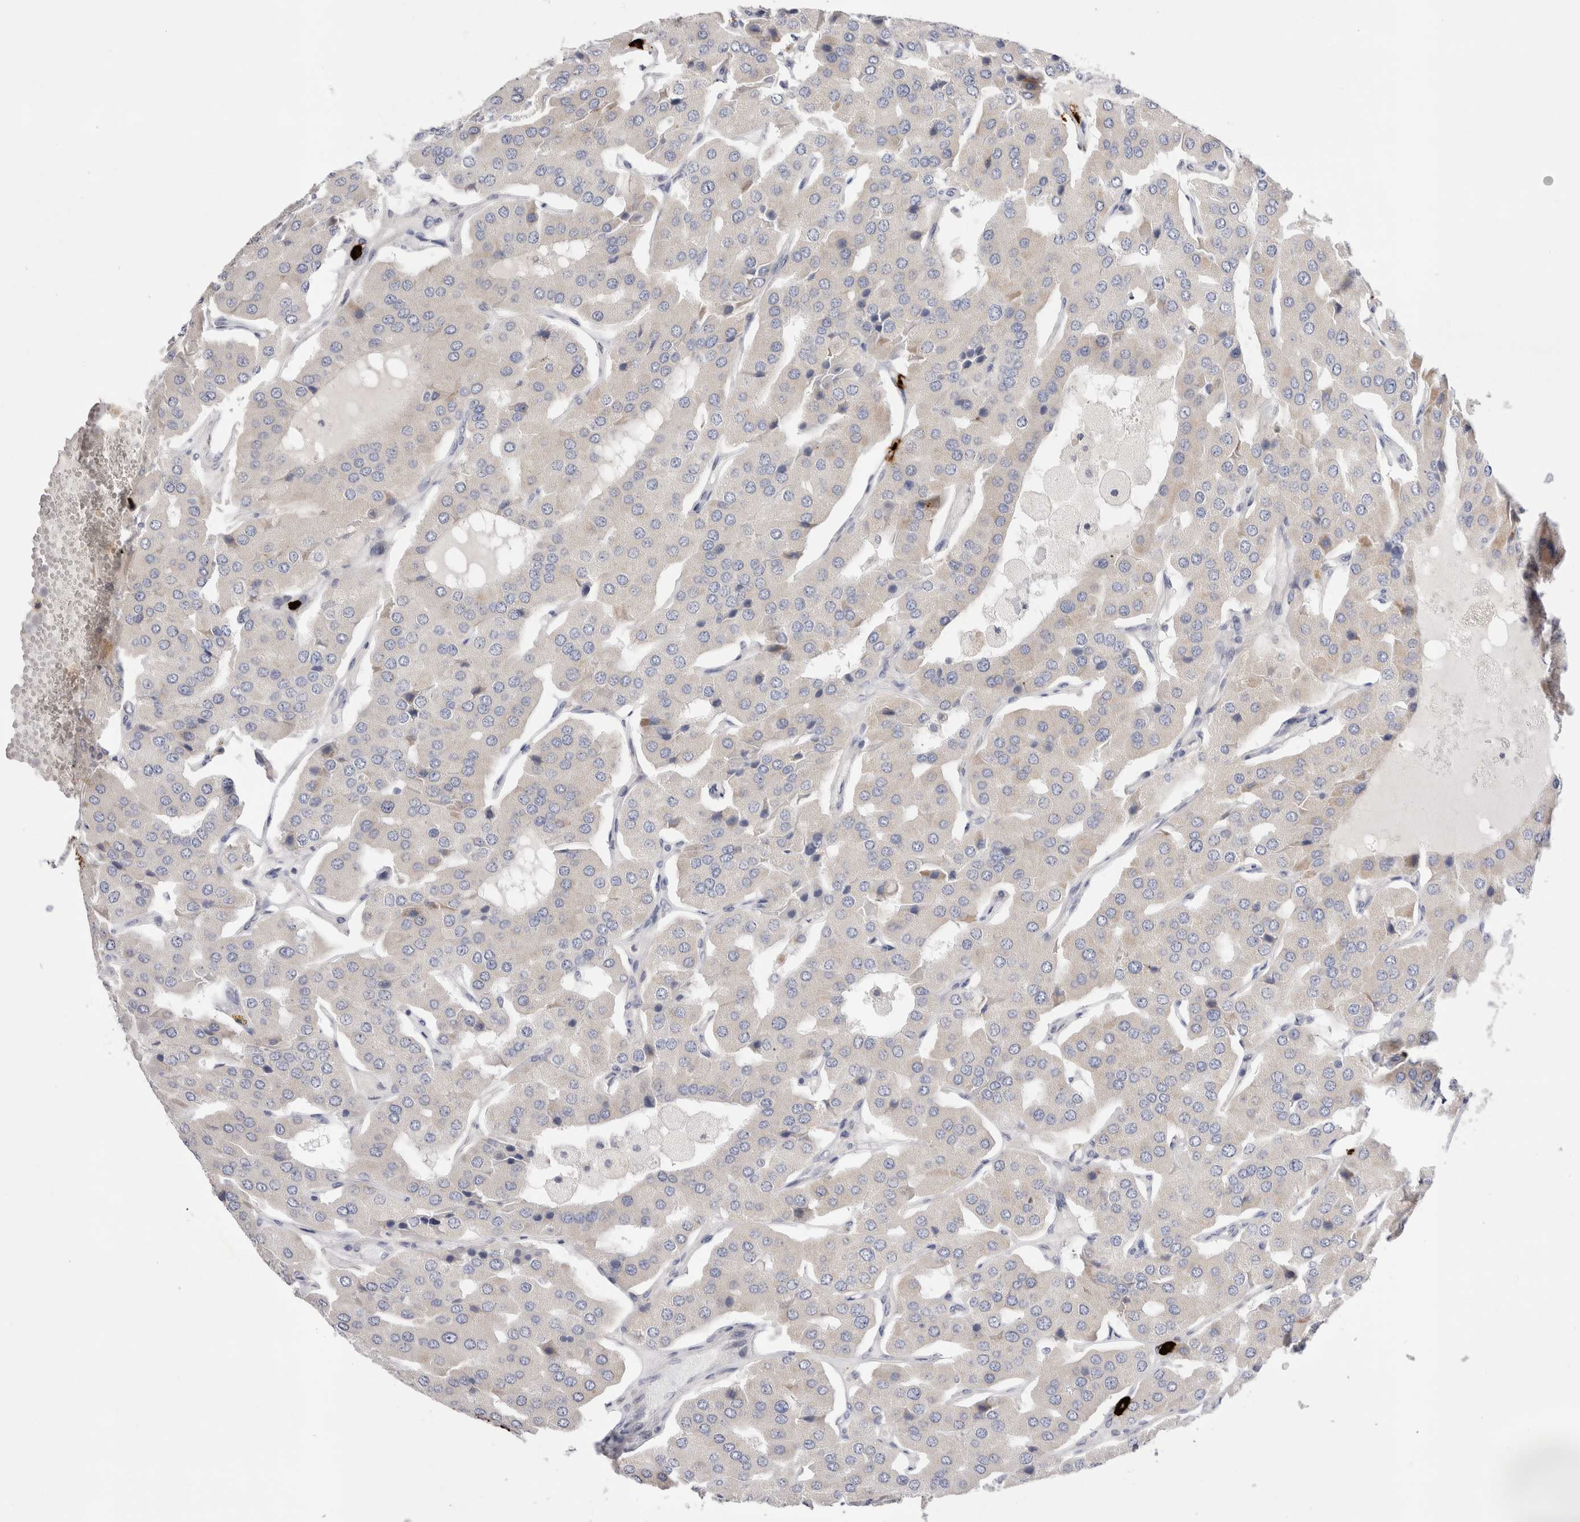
{"staining": {"intensity": "negative", "quantity": "none", "location": "none"}, "tissue": "parathyroid gland", "cell_type": "Glandular cells", "image_type": "normal", "snomed": [{"axis": "morphology", "description": "Normal tissue, NOS"}, {"axis": "morphology", "description": "Adenoma, NOS"}, {"axis": "topography", "description": "Parathyroid gland"}], "caption": "Protein analysis of unremarkable parathyroid gland demonstrates no significant positivity in glandular cells. Nuclei are stained in blue.", "gene": "SPINK2", "patient": {"sex": "female", "age": 86}}